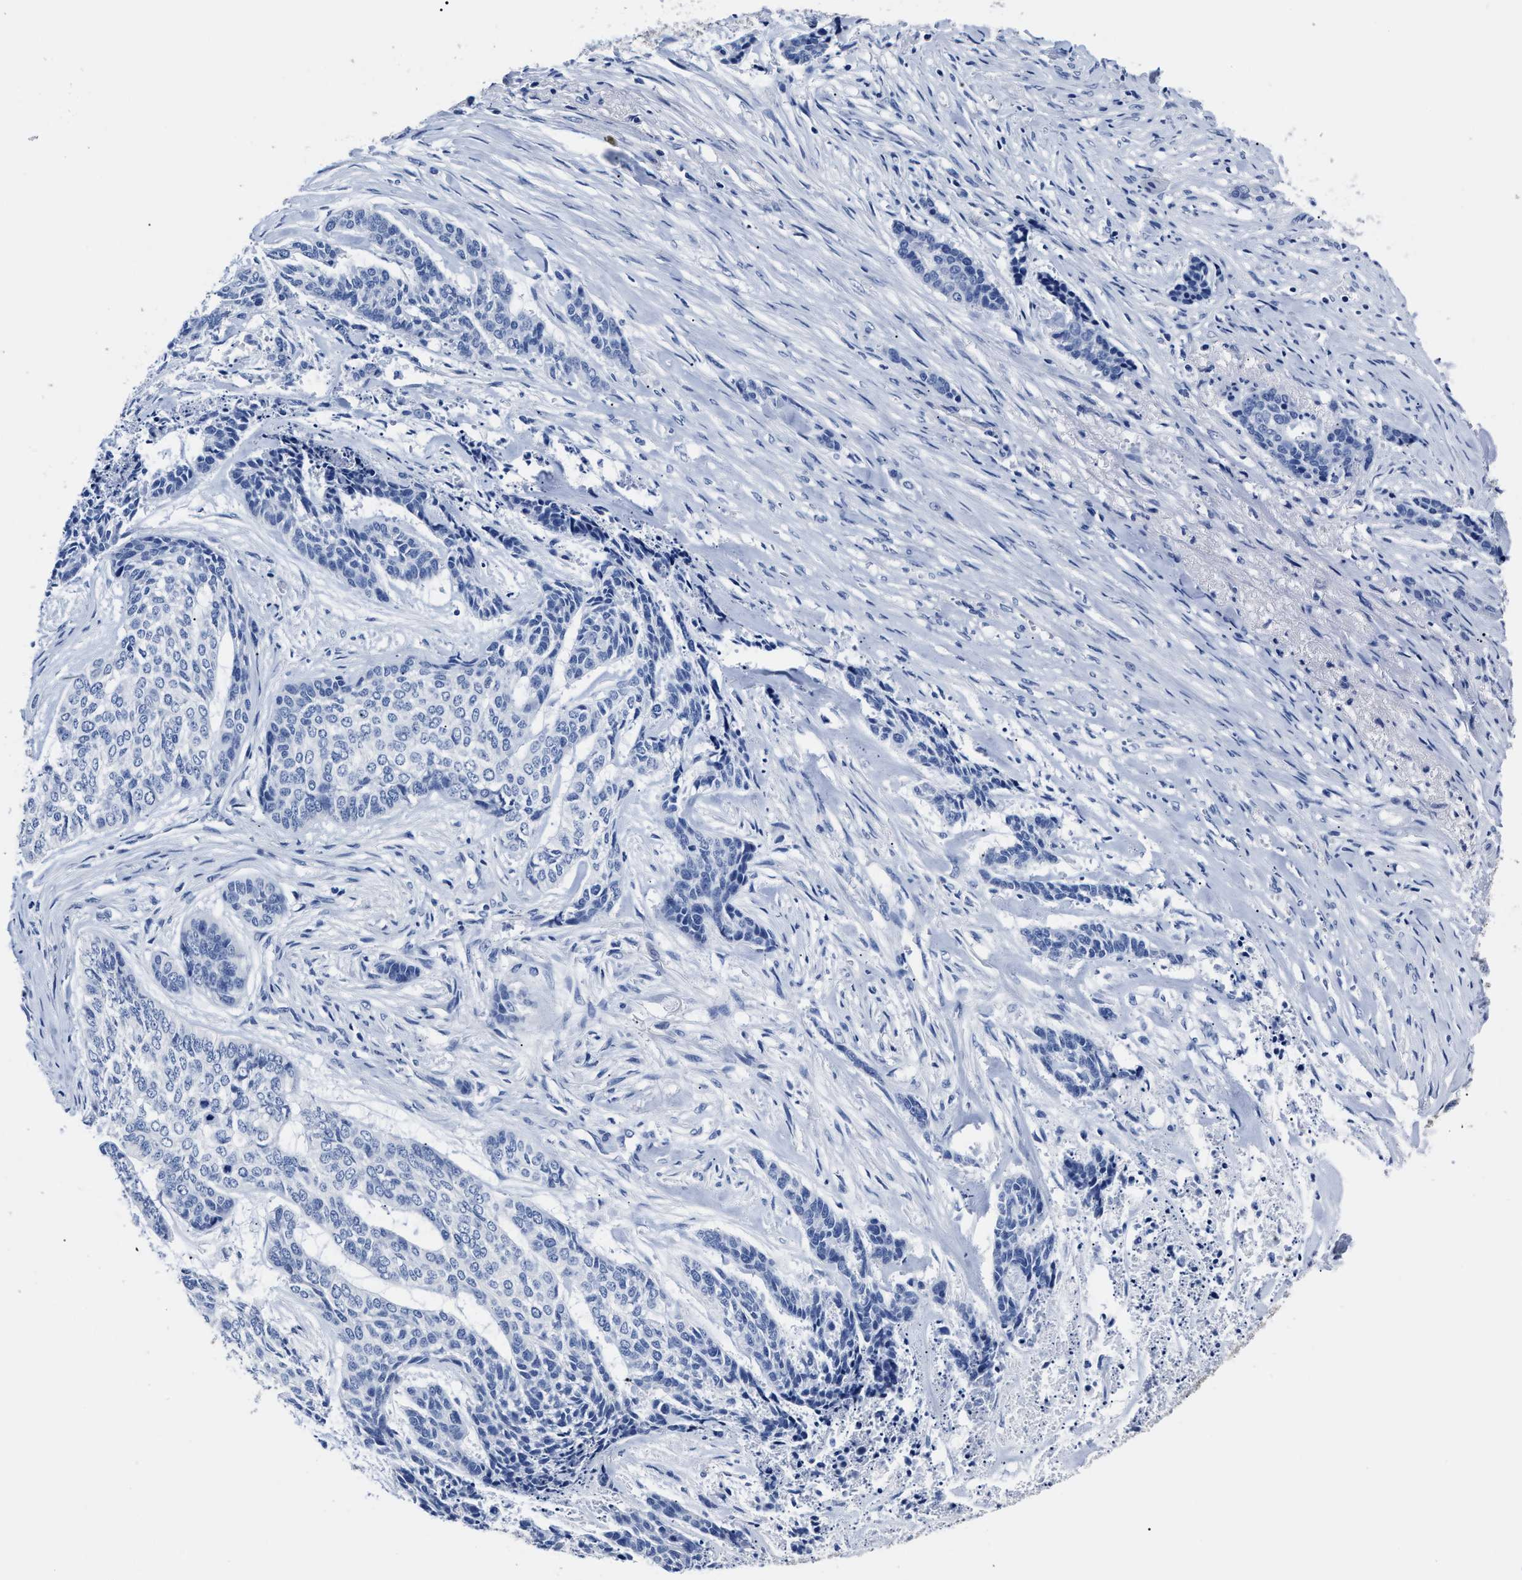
{"staining": {"intensity": "negative", "quantity": "none", "location": "none"}, "tissue": "skin cancer", "cell_type": "Tumor cells", "image_type": "cancer", "snomed": [{"axis": "morphology", "description": "Basal cell carcinoma"}, {"axis": "topography", "description": "Skin"}], "caption": "A micrograph of human skin cancer is negative for staining in tumor cells.", "gene": "ALPG", "patient": {"sex": "female", "age": 64}}